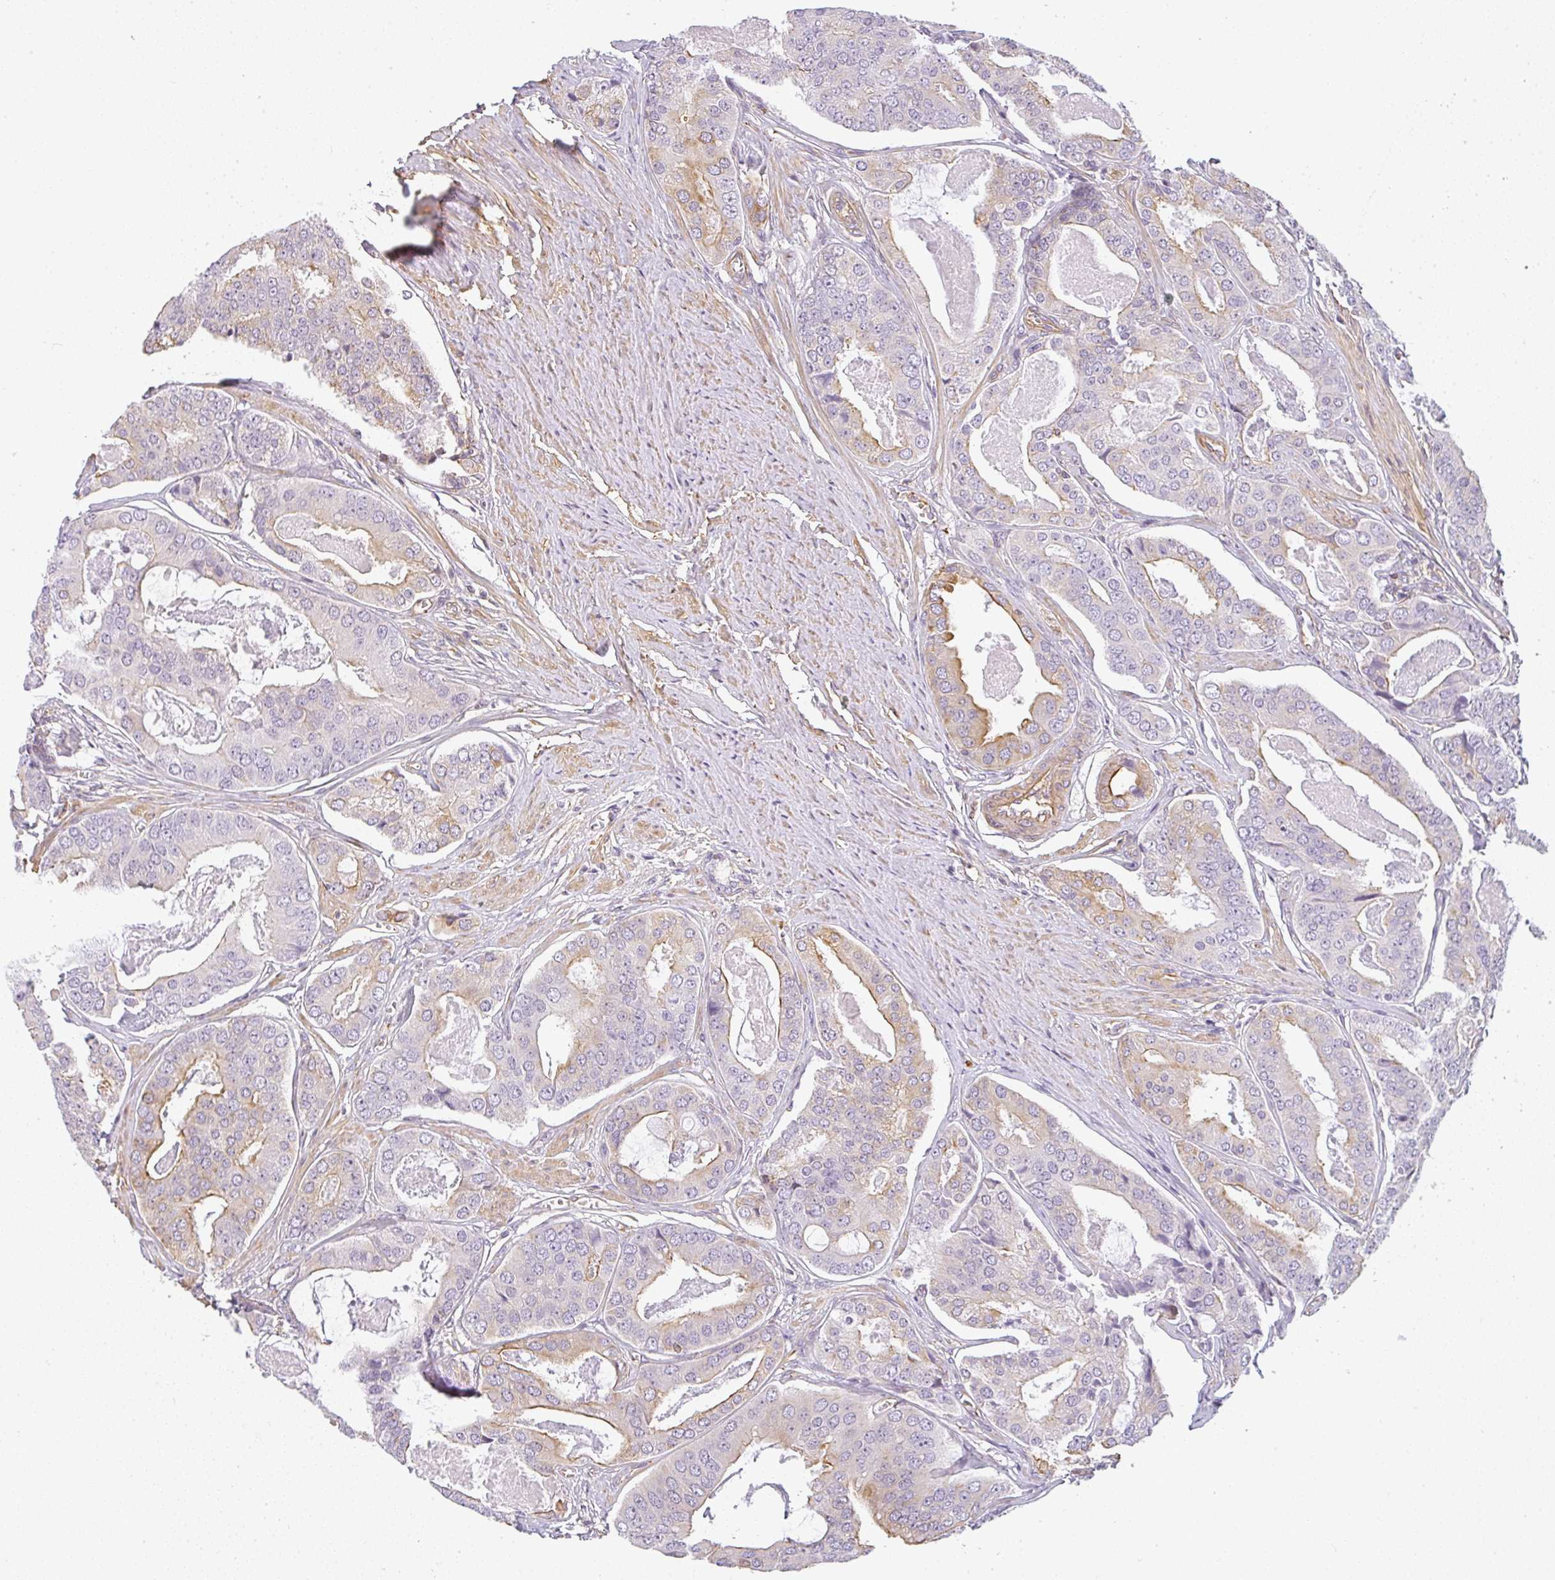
{"staining": {"intensity": "moderate", "quantity": "<25%", "location": "cytoplasmic/membranous"}, "tissue": "prostate cancer", "cell_type": "Tumor cells", "image_type": "cancer", "snomed": [{"axis": "morphology", "description": "Adenocarcinoma, High grade"}, {"axis": "topography", "description": "Prostate"}], "caption": "Immunohistochemical staining of prostate cancer displays low levels of moderate cytoplasmic/membranous protein staining in about <25% of tumor cells.", "gene": "SULF1", "patient": {"sex": "male", "age": 71}}